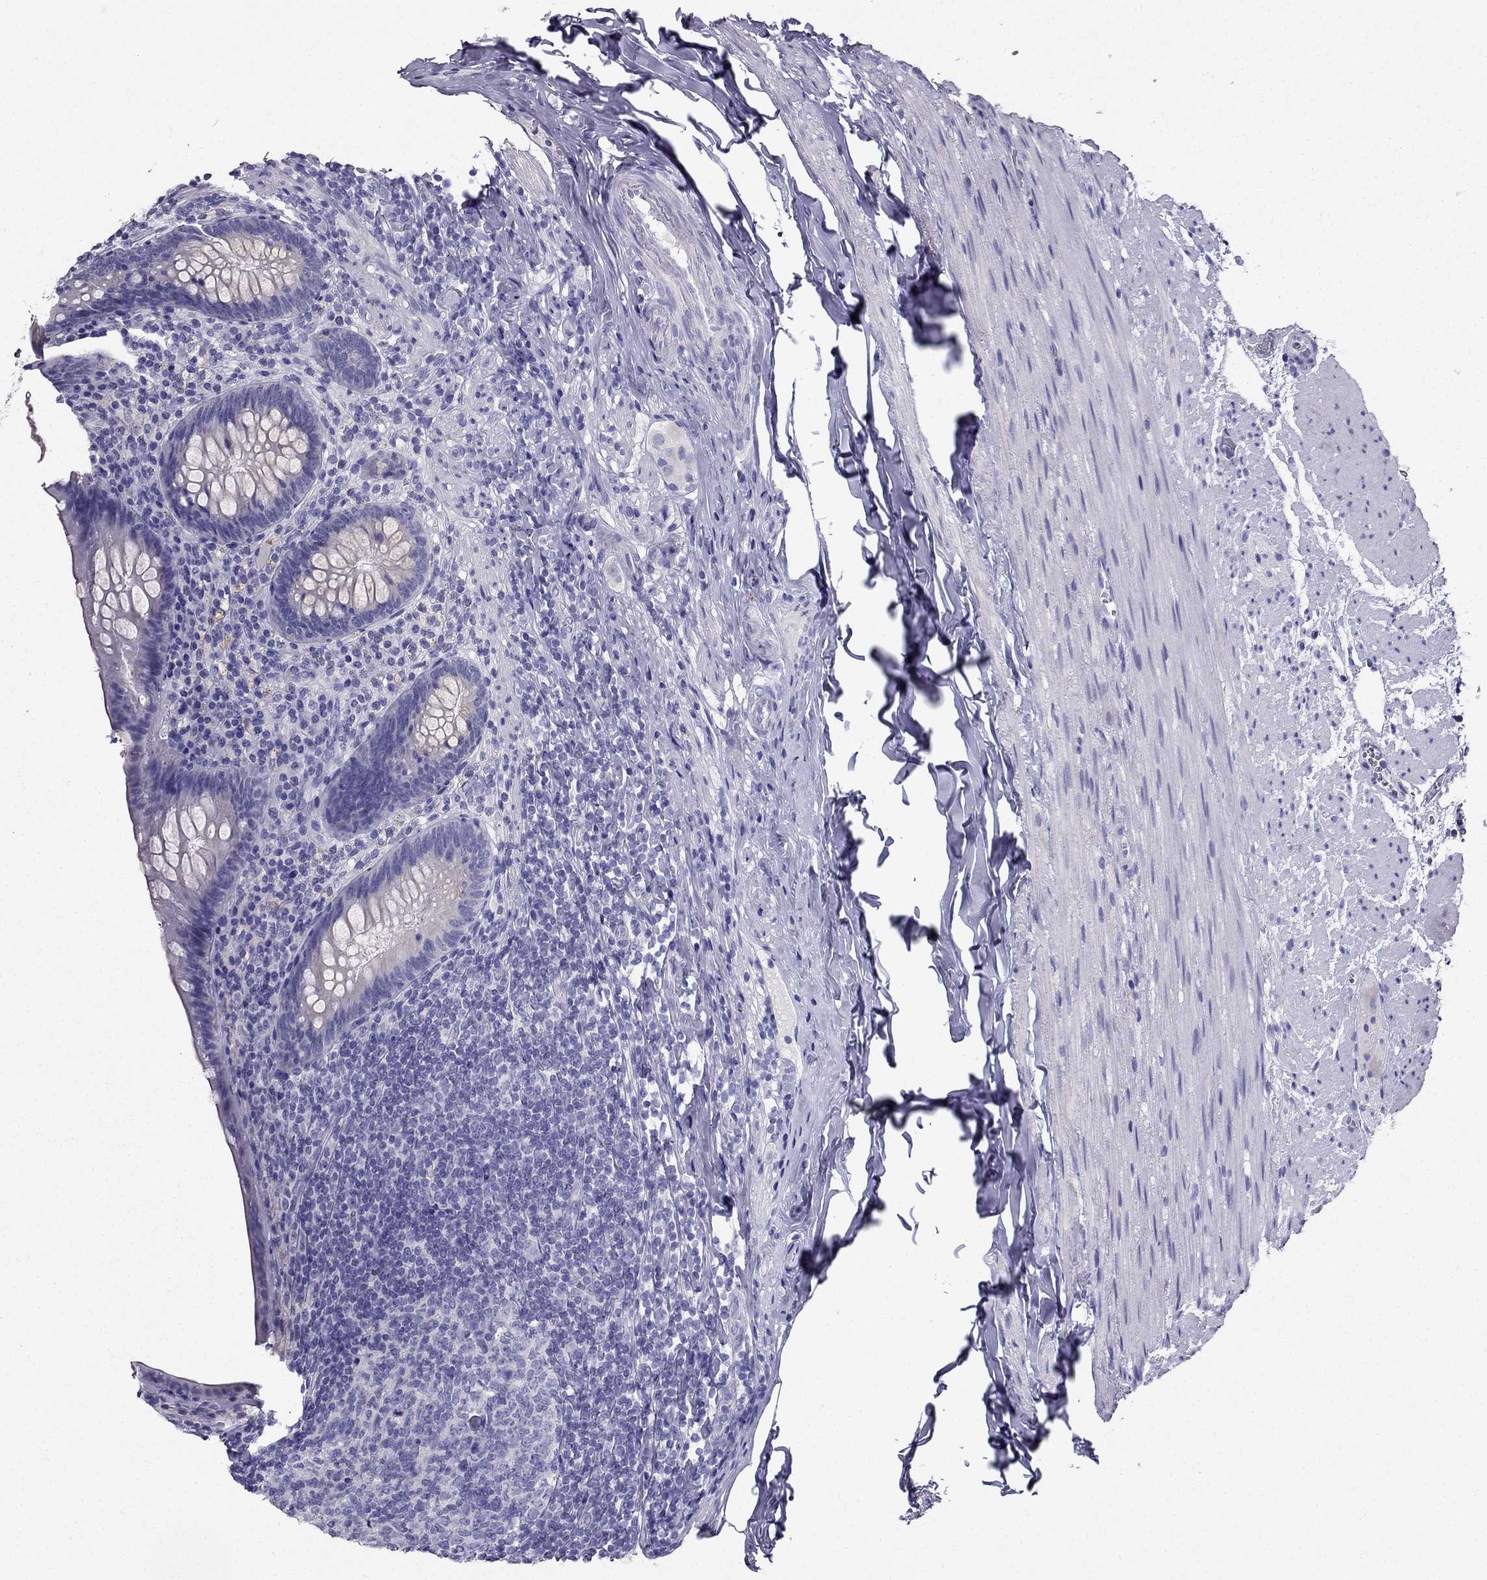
{"staining": {"intensity": "negative", "quantity": "none", "location": "none"}, "tissue": "appendix", "cell_type": "Glandular cells", "image_type": "normal", "snomed": [{"axis": "morphology", "description": "Normal tissue, NOS"}, {"axis": "topography", "description": "Appendix"}], "caption": "Human appendix stained for a protein using IHC demonstrates no expression in glandular cells.", "gene": "PTH", "patient": {"sex": "male", "age": 47}}